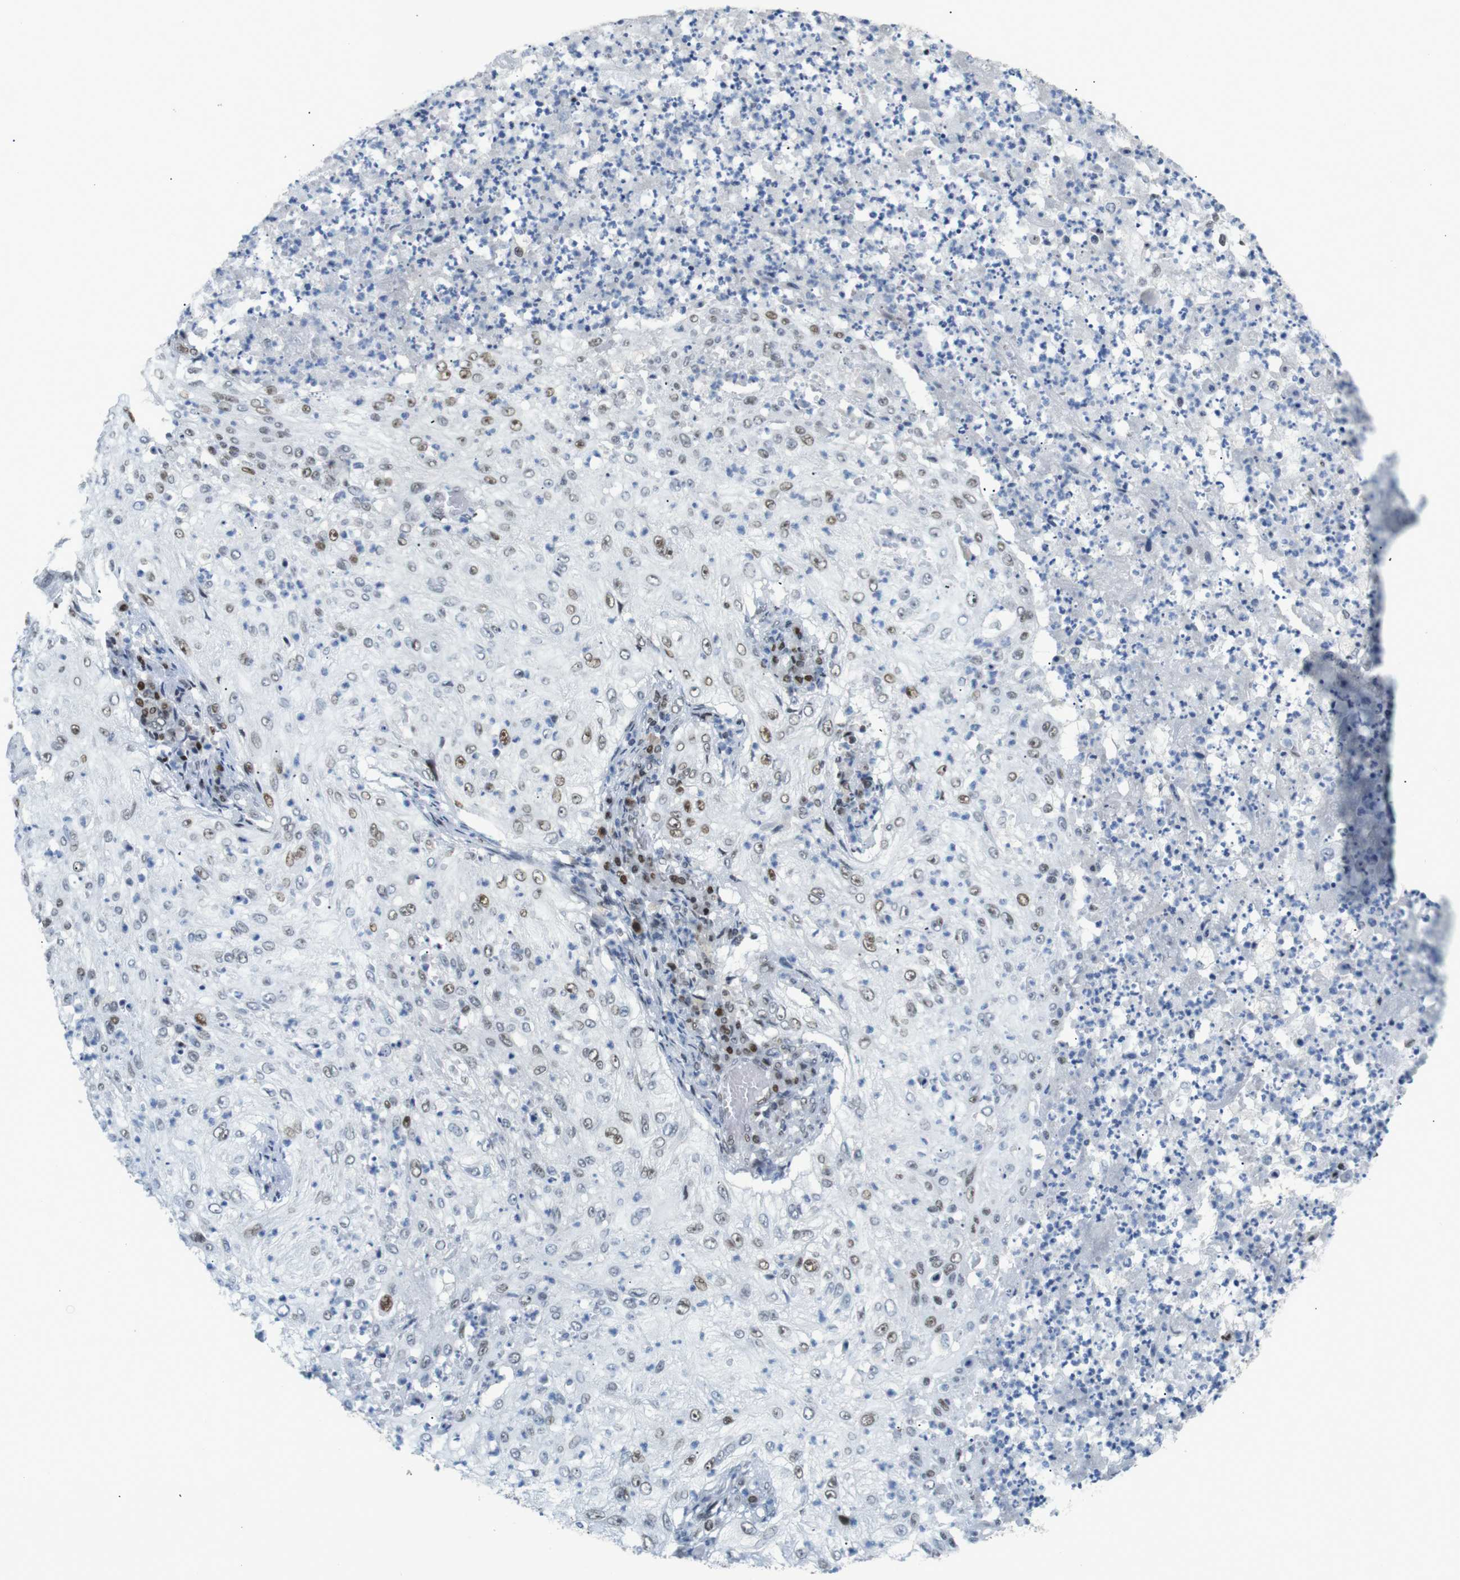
{"staining": {"intensity": "moderate", "quantity": ">75%", "location": "nuclear"}, "tissue": "lung cancer", "cell_type": "Tumor cells", "image_type": "cancer", "snomed": [{"axis": "morphology", "description": "Inflammation, NOS"}, {"axis": "morphology", "description": "Squamous cell carcinoma, NOS"}, {"axis": "topography", "description": "Lymph node"}, {"axis": "topography", "description": "Soft tissue"}, {"axis": "topography", "description": "Lung"}], "caption": "Tumor cells reveal medium levels of moderate nuclear positivity in approximately >75% of cells in human lung cancer.", "gene": "RIOX2", "patient": {"sex": "male", "age": 66}}